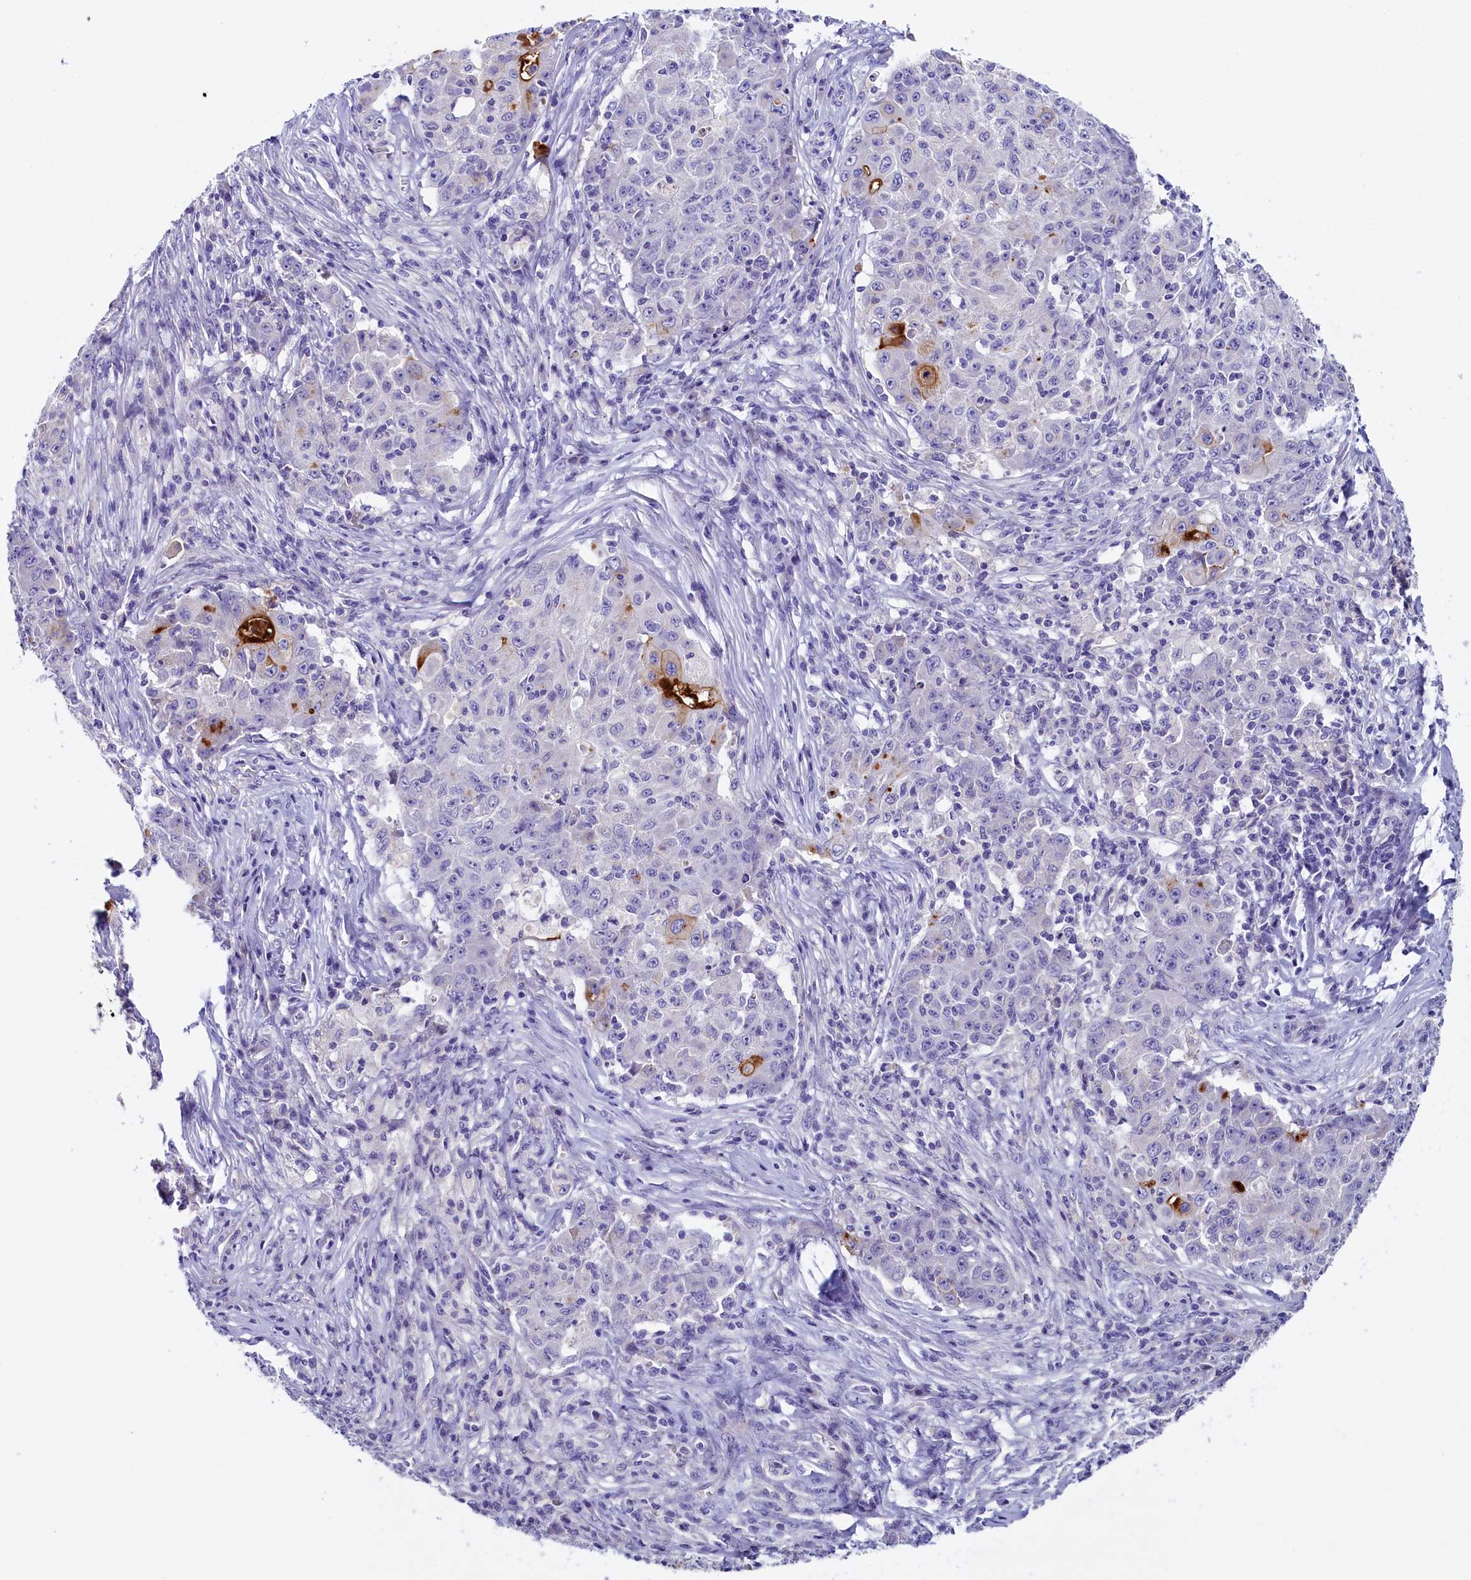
{"staining": {"intensity": "negative", "quantity": "none", "location": "none"}, "tissue": "ovarian cancer", "cell_type": "Tumor cells", "image_type": "cancer", "snomed": [{"axis": "morphology", "description": "Carcinoma, endometroid"}, {"axis": "topography", "description": "Ovary"}], "caption": "Endometroid carcinoma (ovarian) was stained to show a protein in brown. There is no significant positivity in tumor cells.", "gene": "RTTN", "patient": {"sex": "female", "age": 42}}